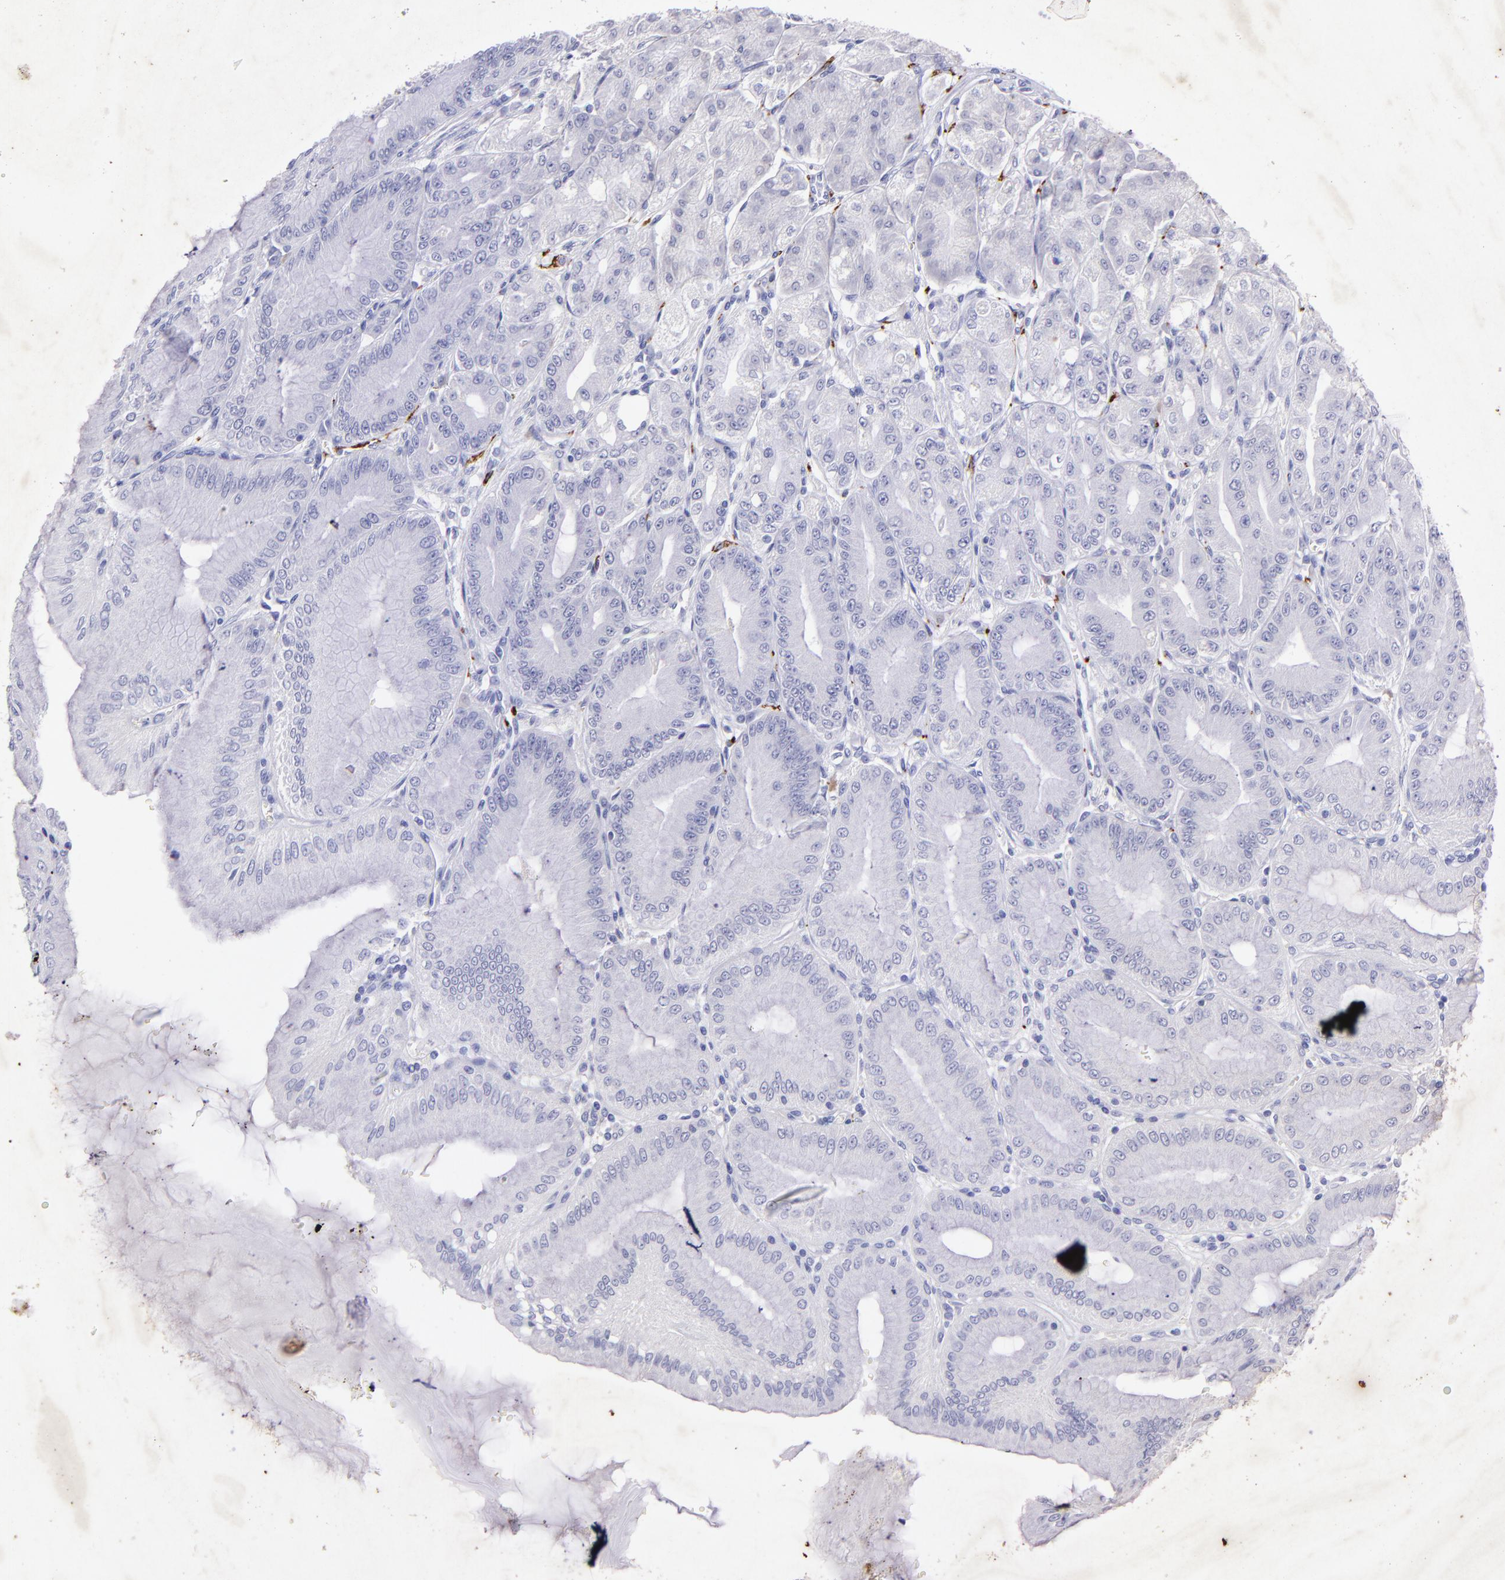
{"staining": {"intensity": "negative", "quantity": "none", "location": "none"}, "tissue": "stomach", "cell_type": "Glandular cells", "image_type": "normal", "snomed": [{"axis": "morphology", "description": "Normal tissue, NOS"}, {"axis": "topography", "description": "Stomach, lower"}], "caption": "Glandular cells are negative for protein expression in unremarkable human stomach. (DAB (3,3'-diaminobenzidine) immunohistochemistry (IHC) visualized using brightfield microscopy, high magnification).", "gene": "UCHL1", "patient": {"sex": "male", "age": 71}}